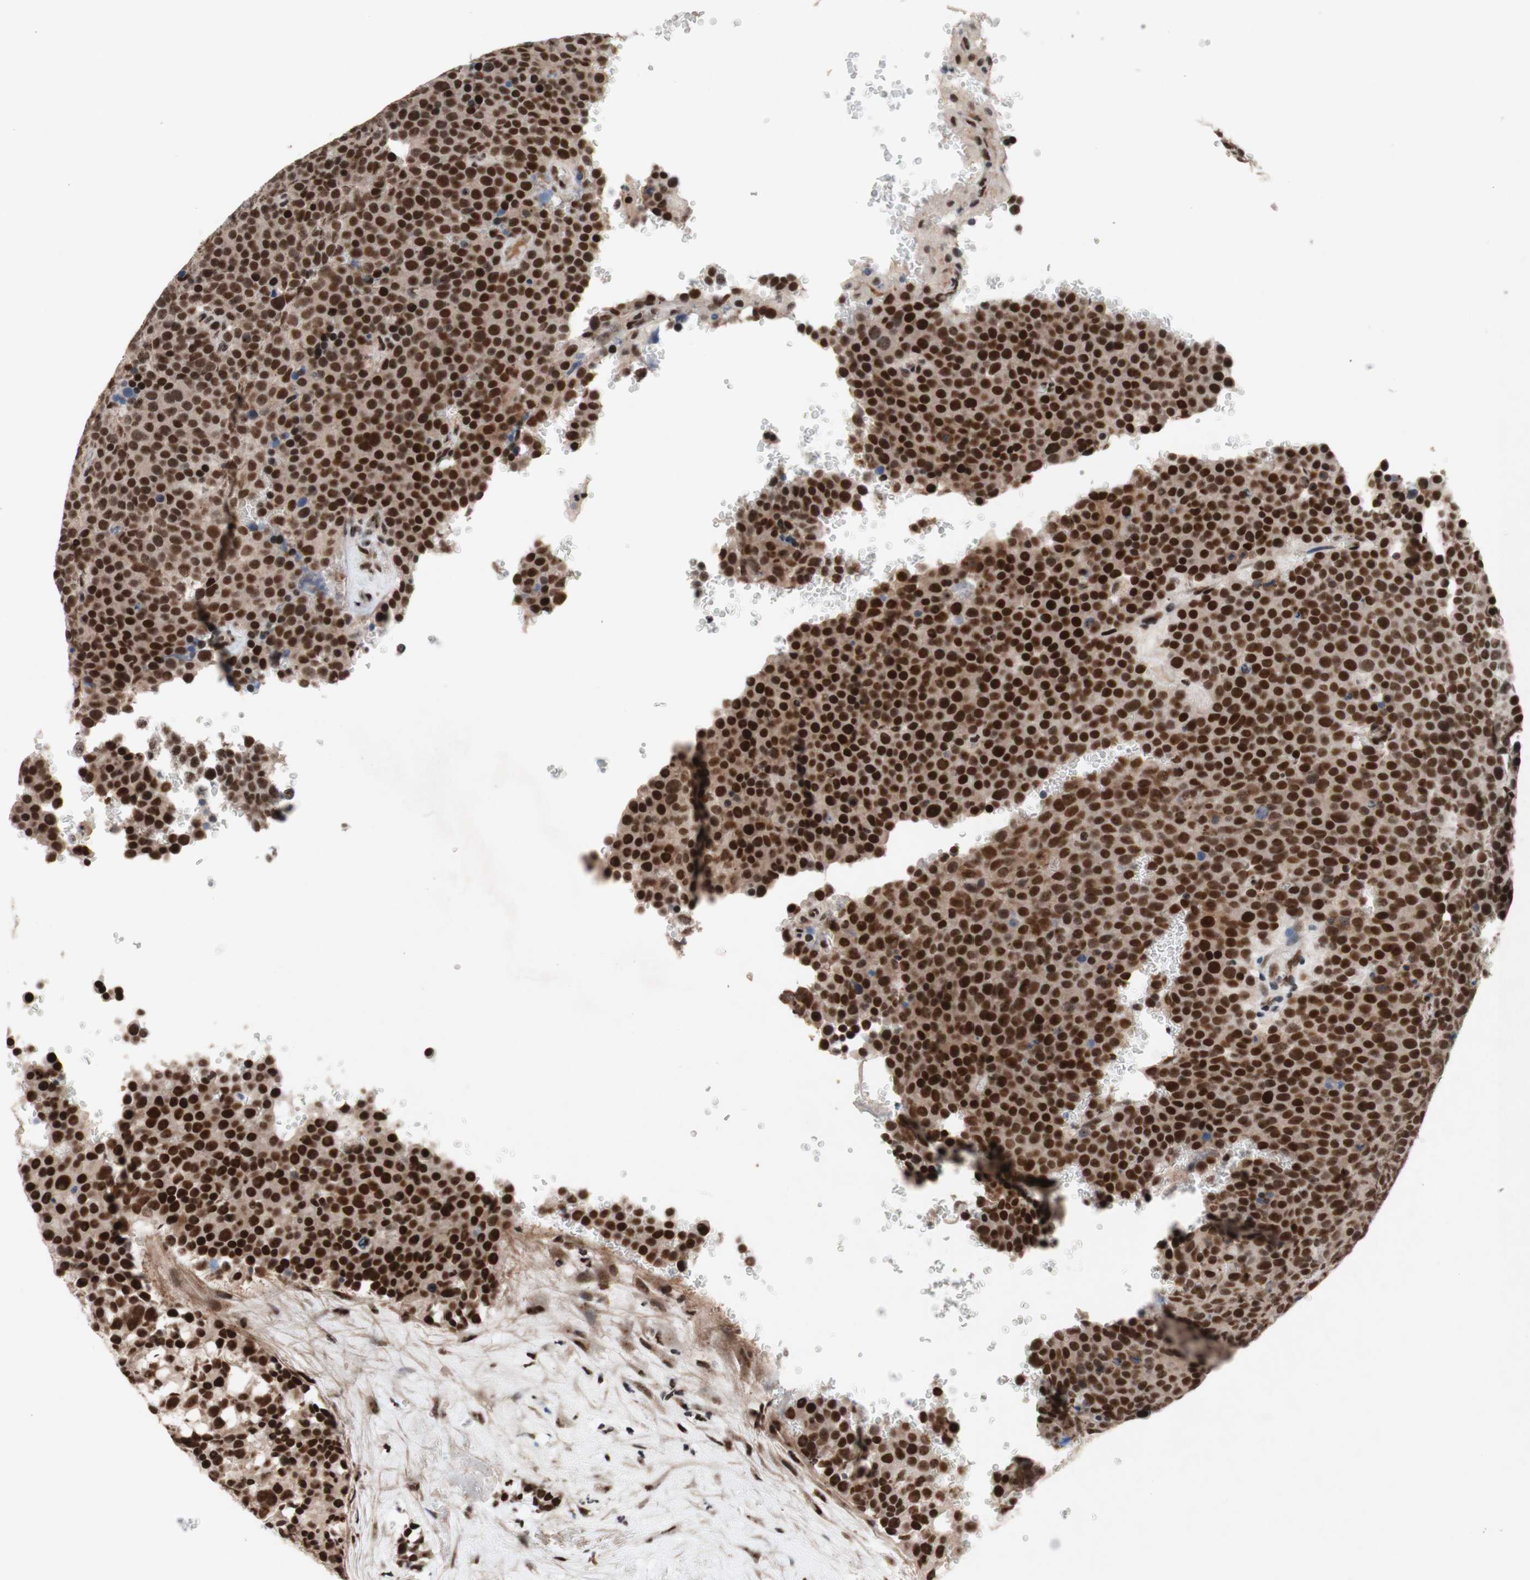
{"staining": {"intensity": "strong", "quantity": ">75%", "location": "nuclear"}, "tissue": "testis cancer", "cell_type": "Tumor cells", "image_type": "cancer", "snomed": [{"axis": "morphology", "description": "Seminoma, NOS"}, {"axis": "topography", "description": "Testis"}], "caption": "Approximately >75% of tumor cells in testis seminoma display strong nuclear protein positivity as visualized by brown immunohistochemical staining.", "gene": "TLE1", "patient": {"sex": "male", "age": 71}}